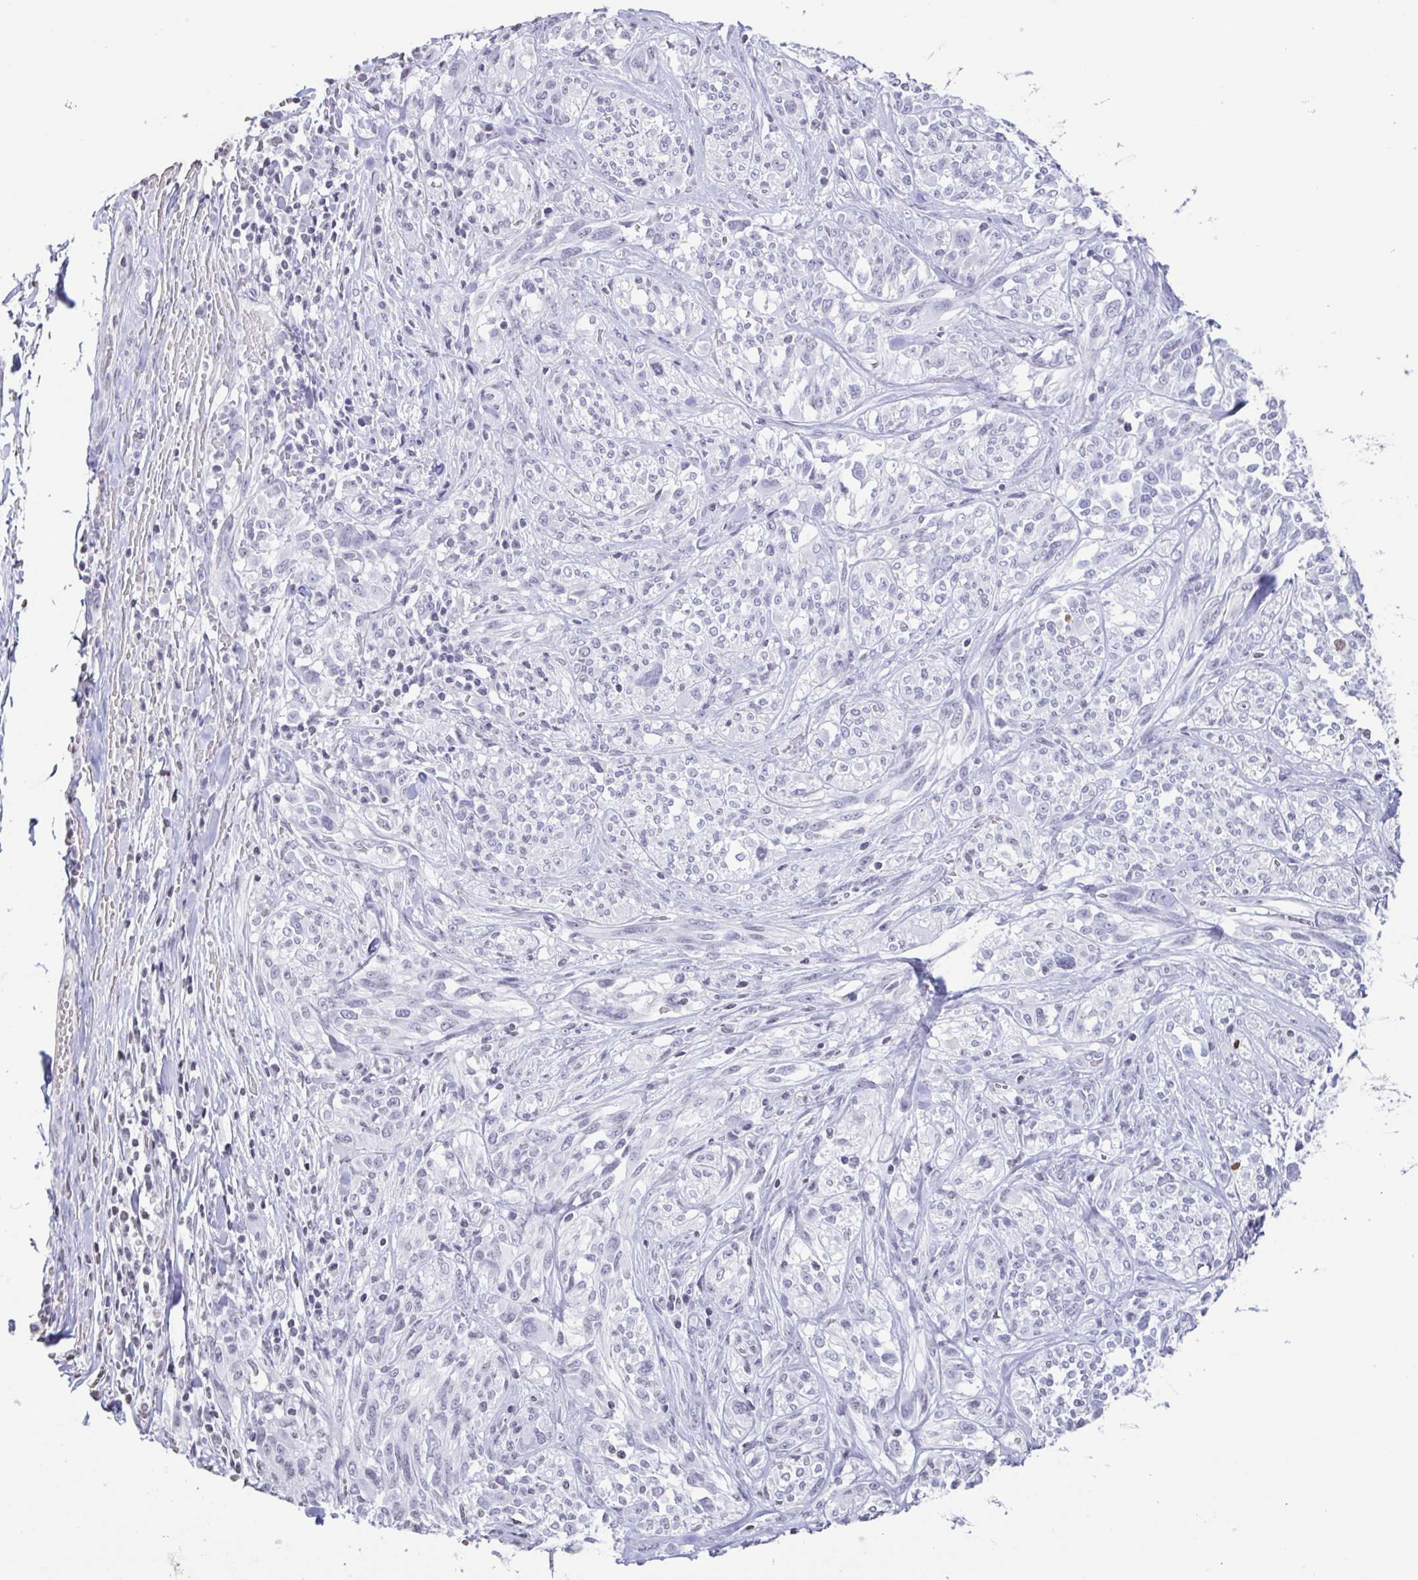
{"staining": {"intensity": "negative", "quantity": "none", "location": "none"}, "tissue": "melanoma", "cell_type": "Tumor cells", "image_type": "cancer", "snomed": [{"axis": "morphology", "description": "Malignant melanoma, NOS"}, {"axis": "topography", "description": "Skin"}], "caption": "Immunohistochemistry image of melanoma stained for a protein (brown), which reveals no expression in tumor cells.", "gene": "VCY1B", "patient": {"sex": "female", "age": 91}}